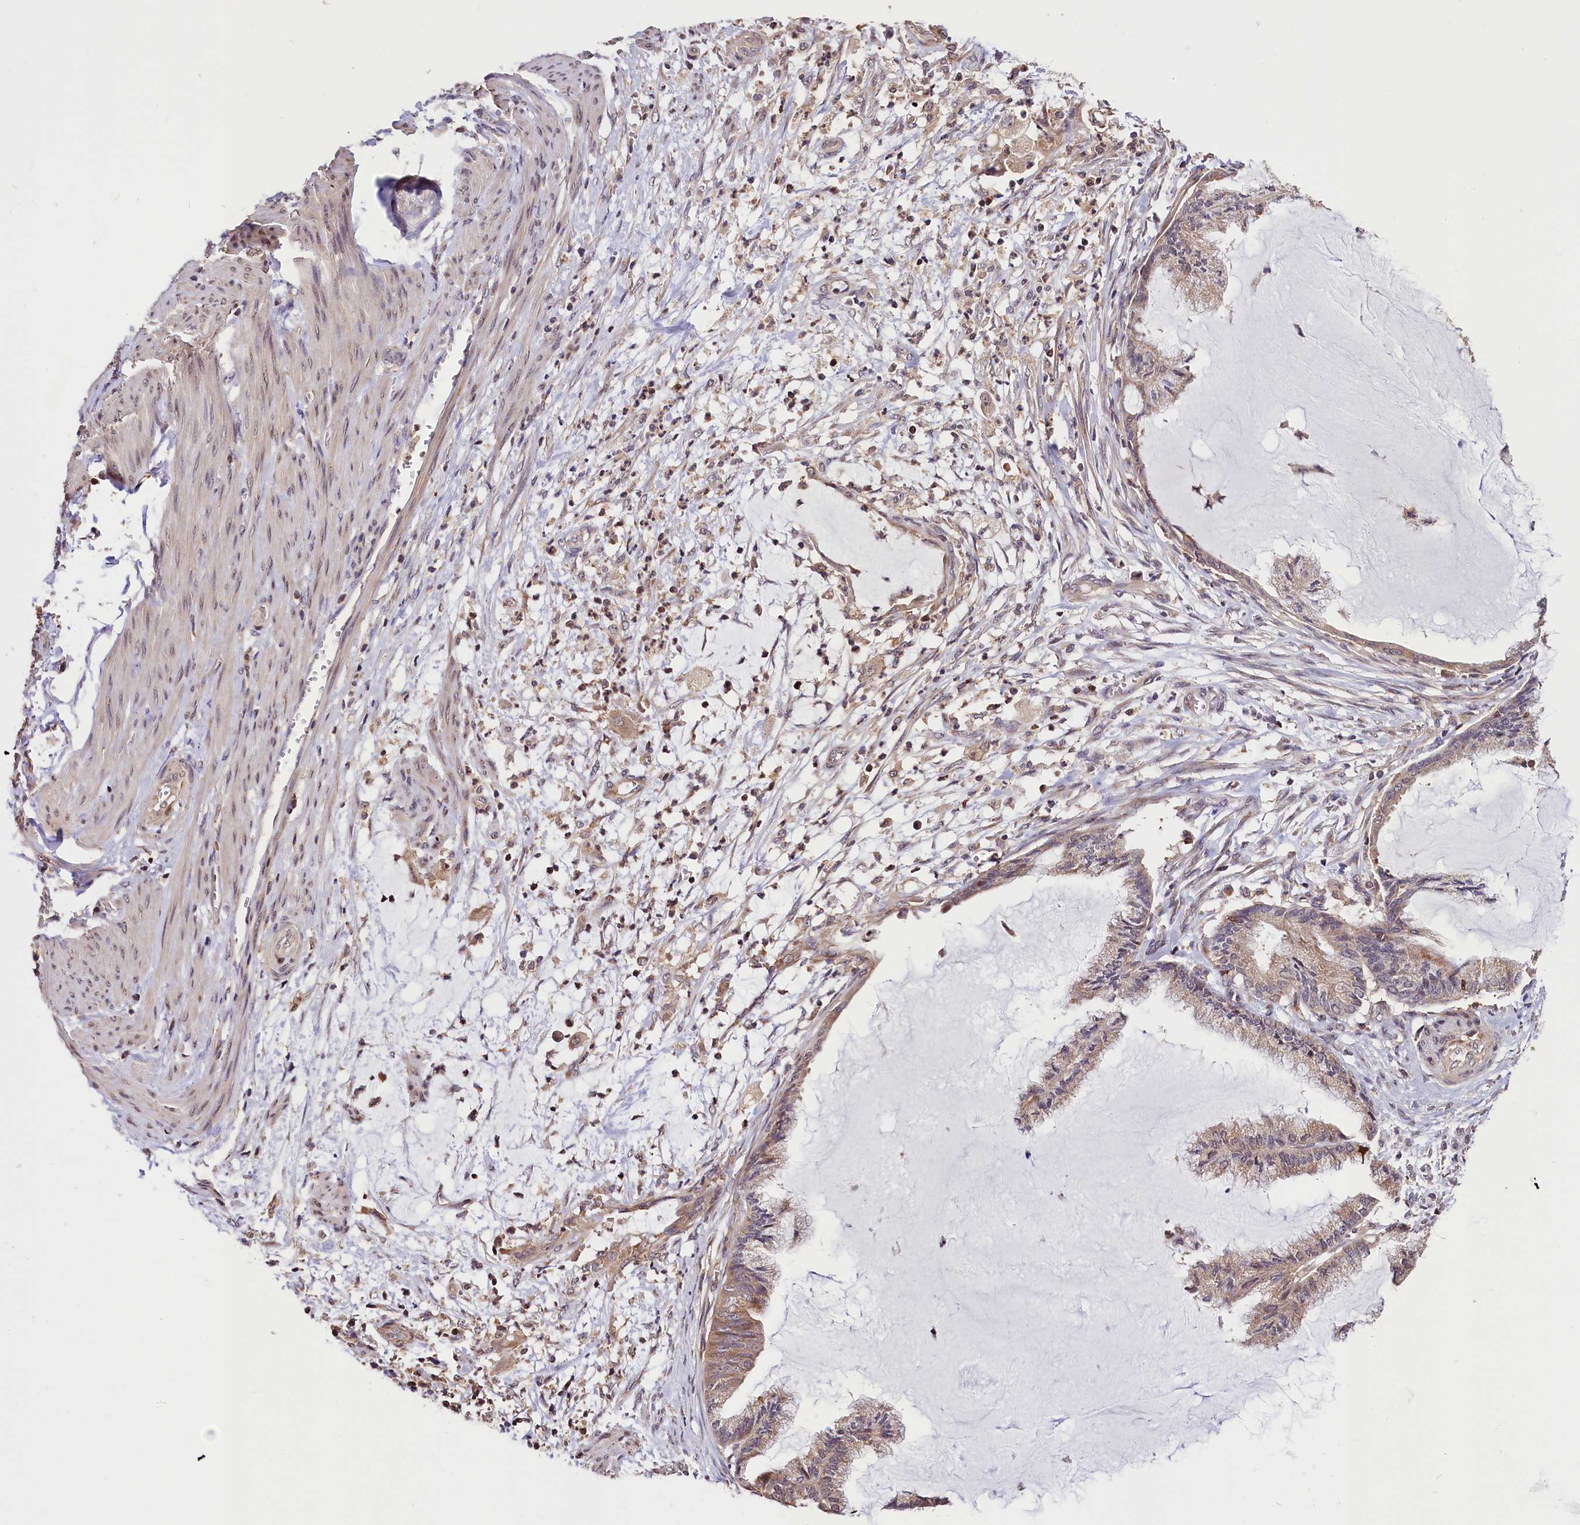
{"staining": {"intensity": "weak", "quantity": "25%-75%", "location": "cytoplasmic/membranous"}, "tissue": "endometrial cancer", "cell_type": "Tumor cells", "image_type": "cancer", "snomed": [{"axis": "morphology", "description": "Adenocarcinoma, NOS"}, {"axis": "topography", "description": "Endometrium"}], "caption": "Immunohistochemical staining of endometrial cancer displays low levels of weak cytoplasmic/membranous protein expression in approximately 25%-75% of tumor cells.", "gene": "CHORDC1", "patient": {"sex": "female", "age": 86}}